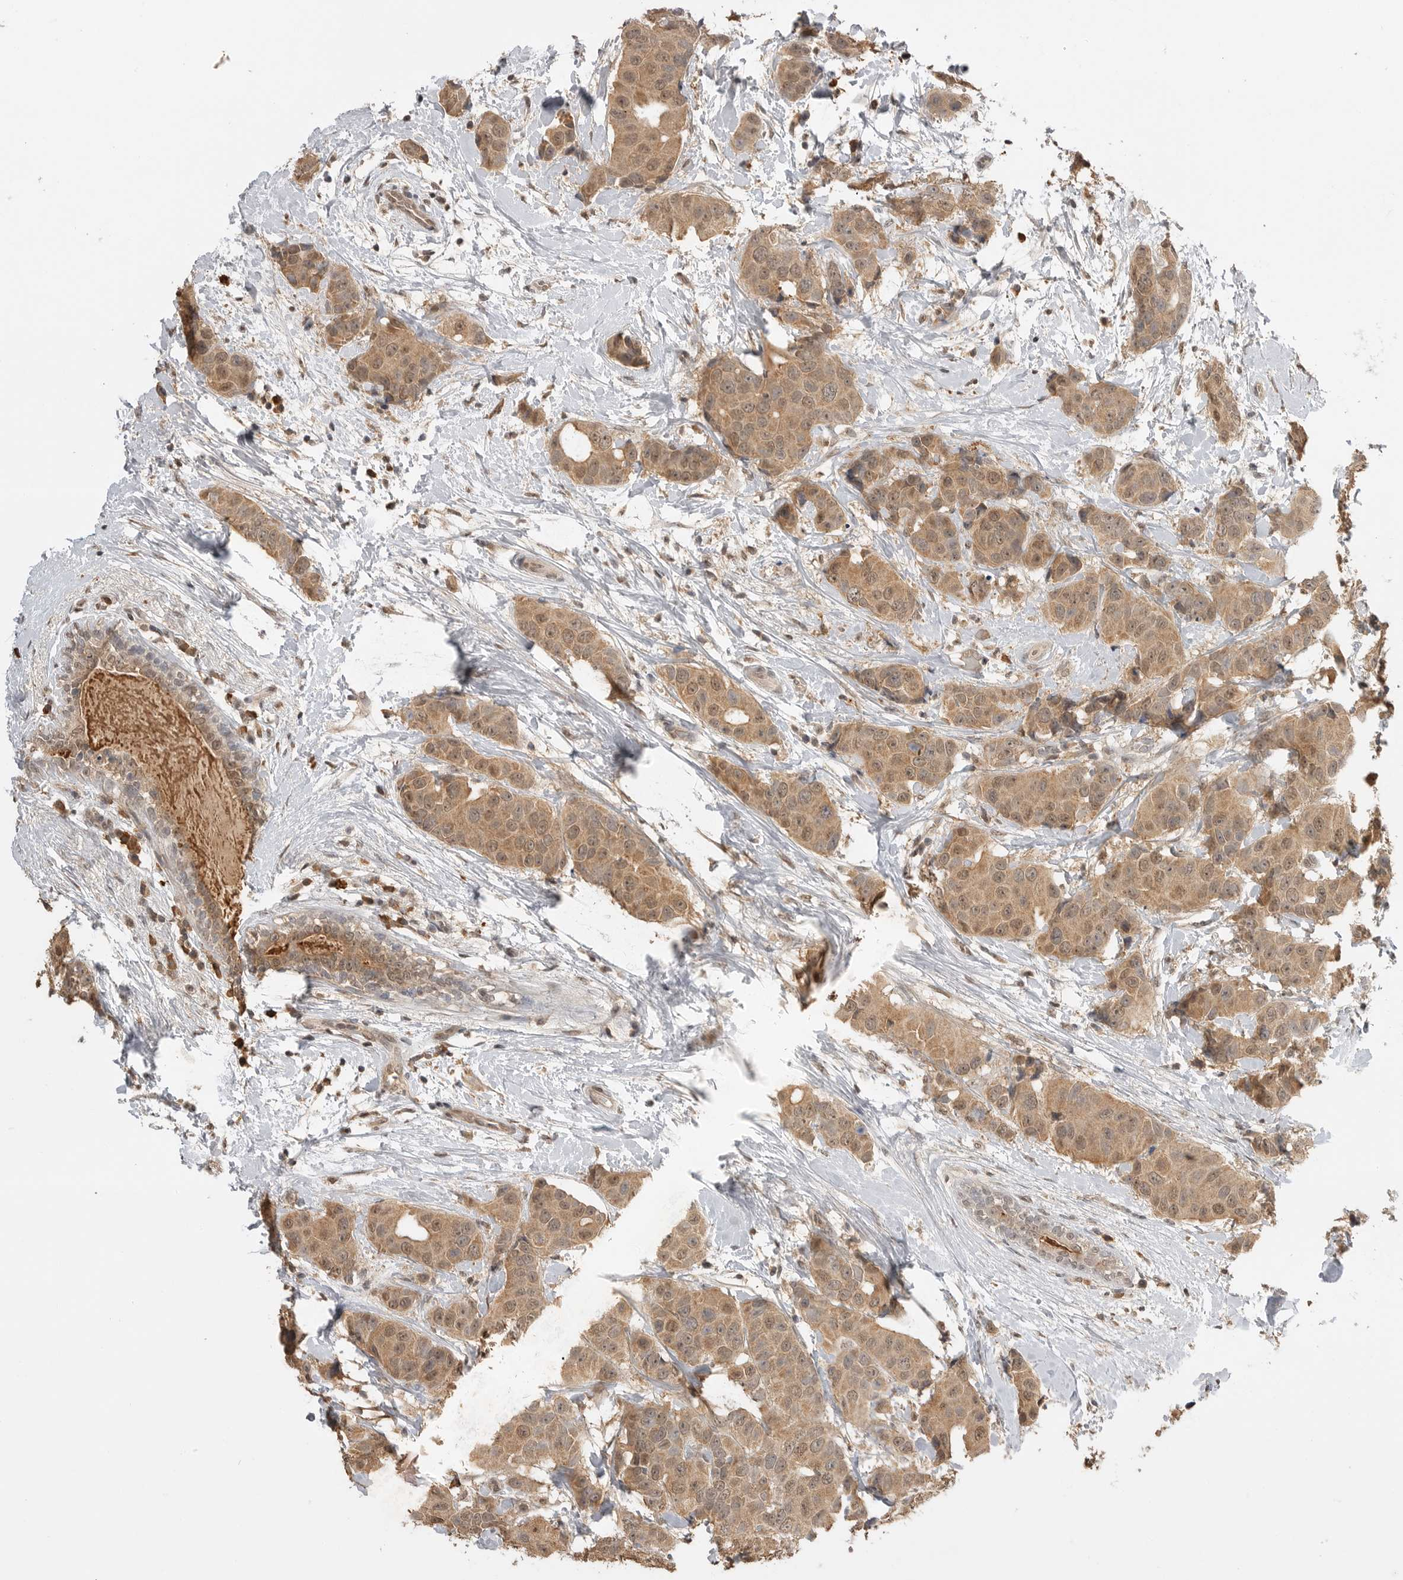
{"staining": {"intensity": "moderate", "quantity": ">75%", "location": "cytoplasmic/membranous,nuclear"}, "tissue": "breast cancer", "cell_type": "Tumor cells", "image_type": "cancer", "snomed": [{"axis": "morphology", "description": "Normal tissue, NOS"}, {"axis": "morphology", "description": "Duct carcinoma"}, {"axis": "topography", "description": "Breast"}], "caption": "Tumor cells demonstrate moderate cytoplasmic/membranous and nuclear expression in approximately >75% of cells in breast cancer.", "gene": "ASPSCR1", "patient": {"sex": "female", "age": 39}}